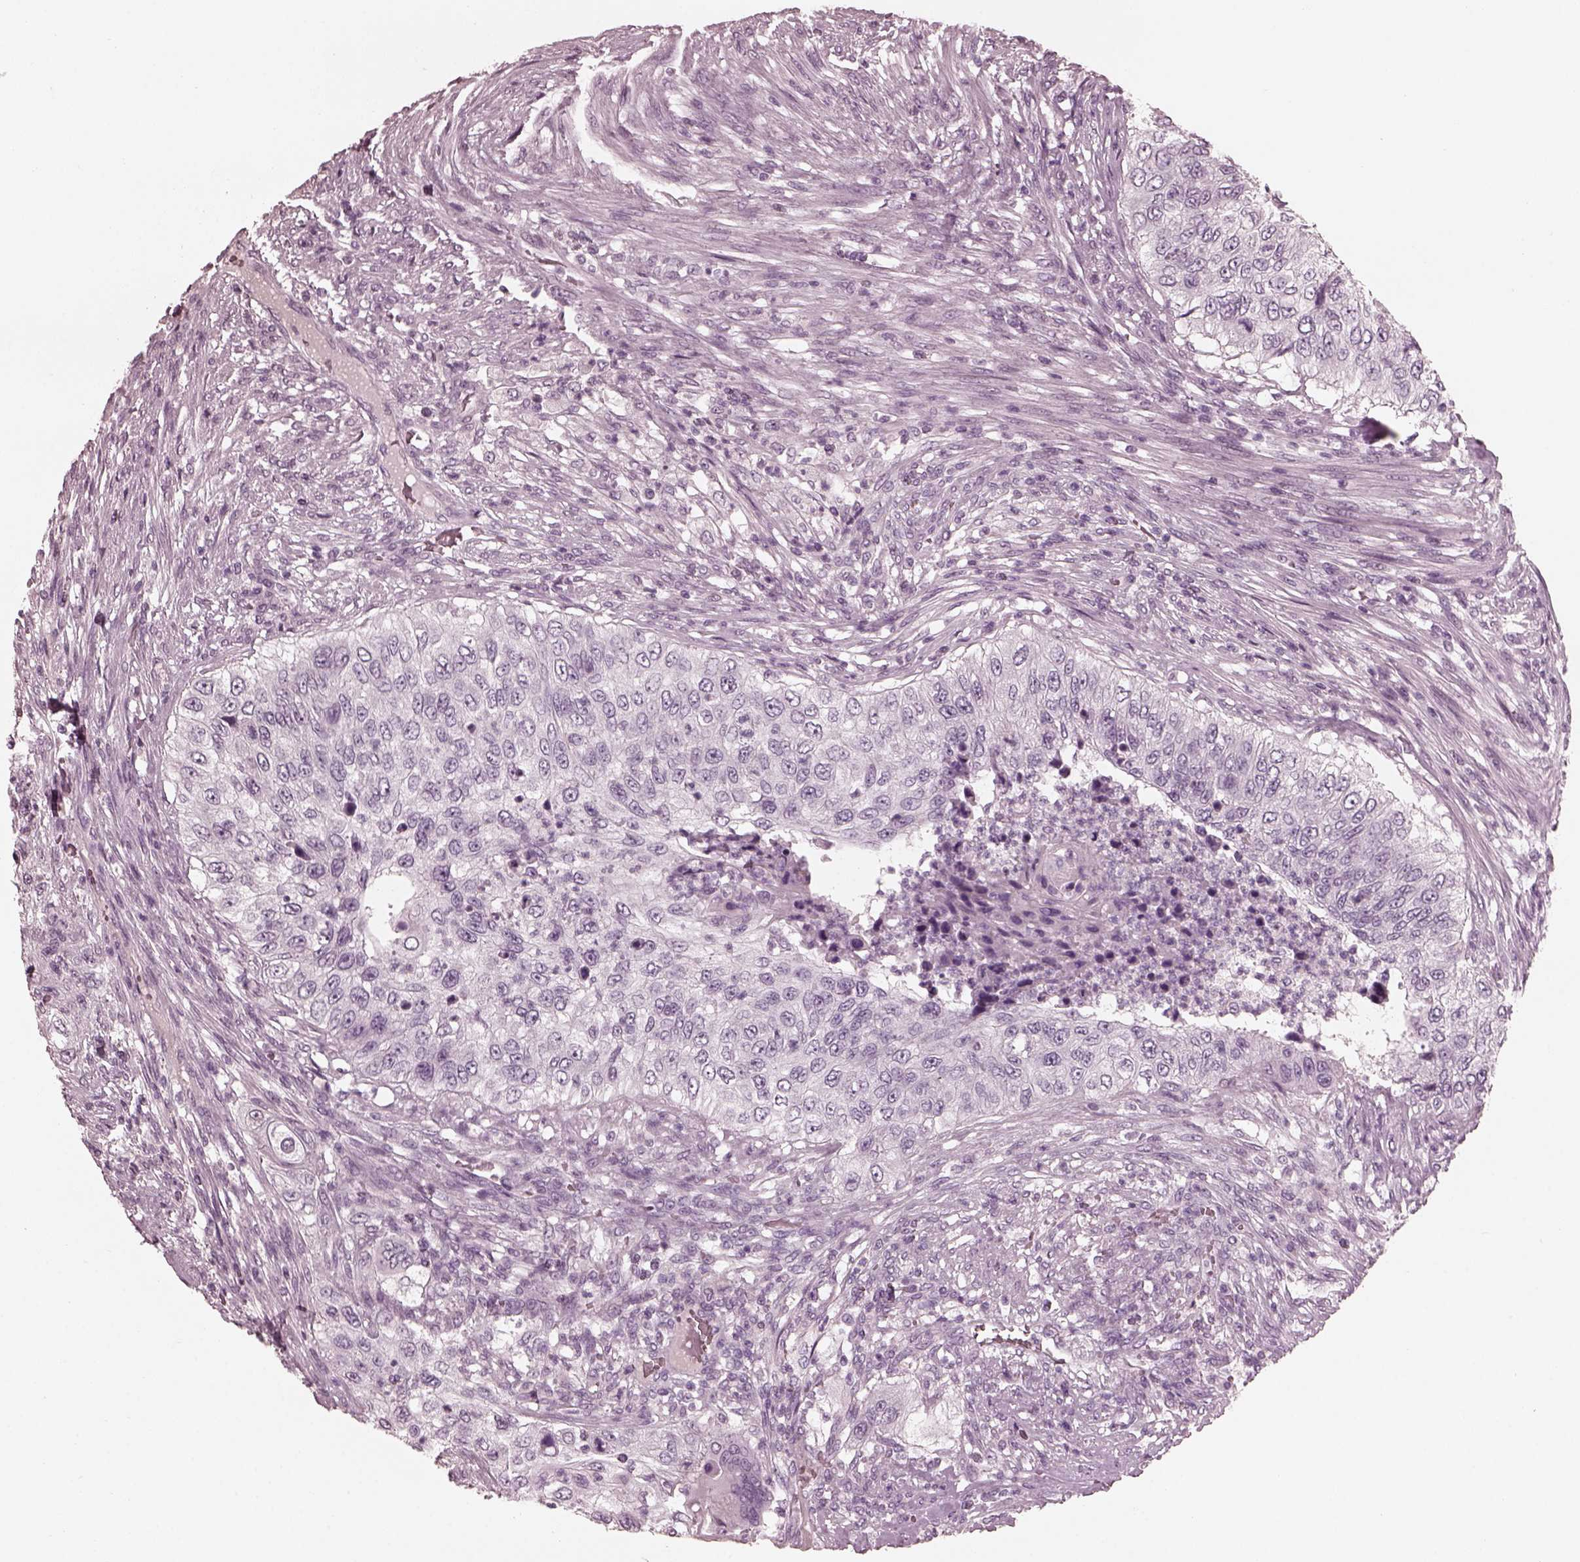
{"staining": {"intensity": "negative", "quantity": "none", "location": "none"}, "tissue": "urothelial cancer", "cell_type": "Tumor cells", "image_type": "cancer", "snomed": [{"axis": "morphology", "description": "Urothelial carcinoma, High grade"}, {"axis": "topography", "description": "Urinary bladder"}], "caption": "Tumor cells show no significant protein staining in urothelial carcinoma (high-grade).", "gene": "CGA", "patient": {"sex": "female", "age": 60}}